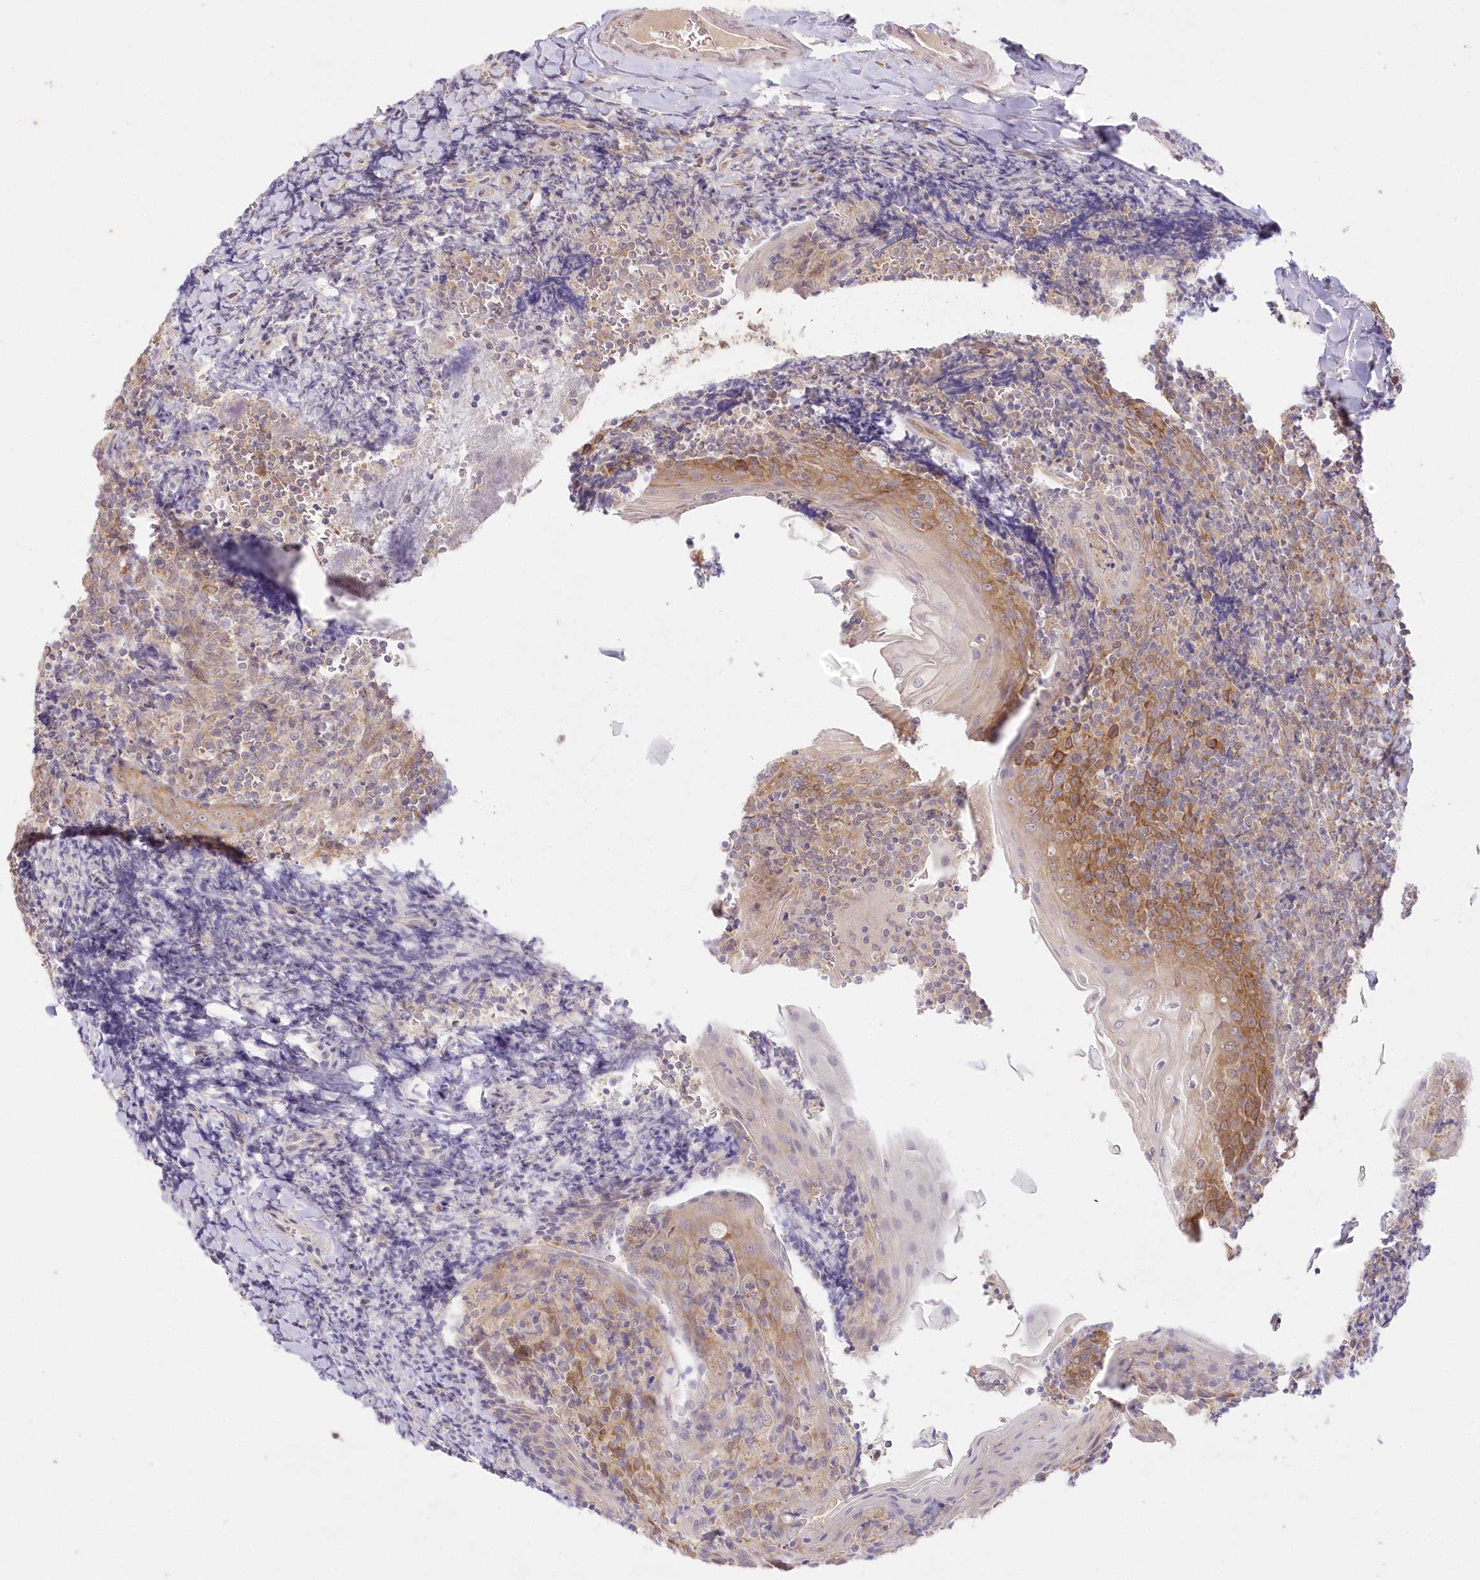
{"staining": {"intensity": "moderate", "quantity": "25%-75%", "location": "cytoplasmic/membranous"}, "tissue": "tonsil", "cell_type": "Germinal center cells", "image_type": "normal", "snomed": [{"axis": "morphology", "description": "Normal tissue, NOS"}, {"axis": "topography", "description": "Tonsil"}], "caption": "This is a micrograph of immunohistochemistry (IHC) staining of unremarkable tonsil, which shows moderate expression in the cytoplasmic/membranous of germinal center cells.", "gene": "RNPEP", "patient": {"sex": "male", "age": 27}}